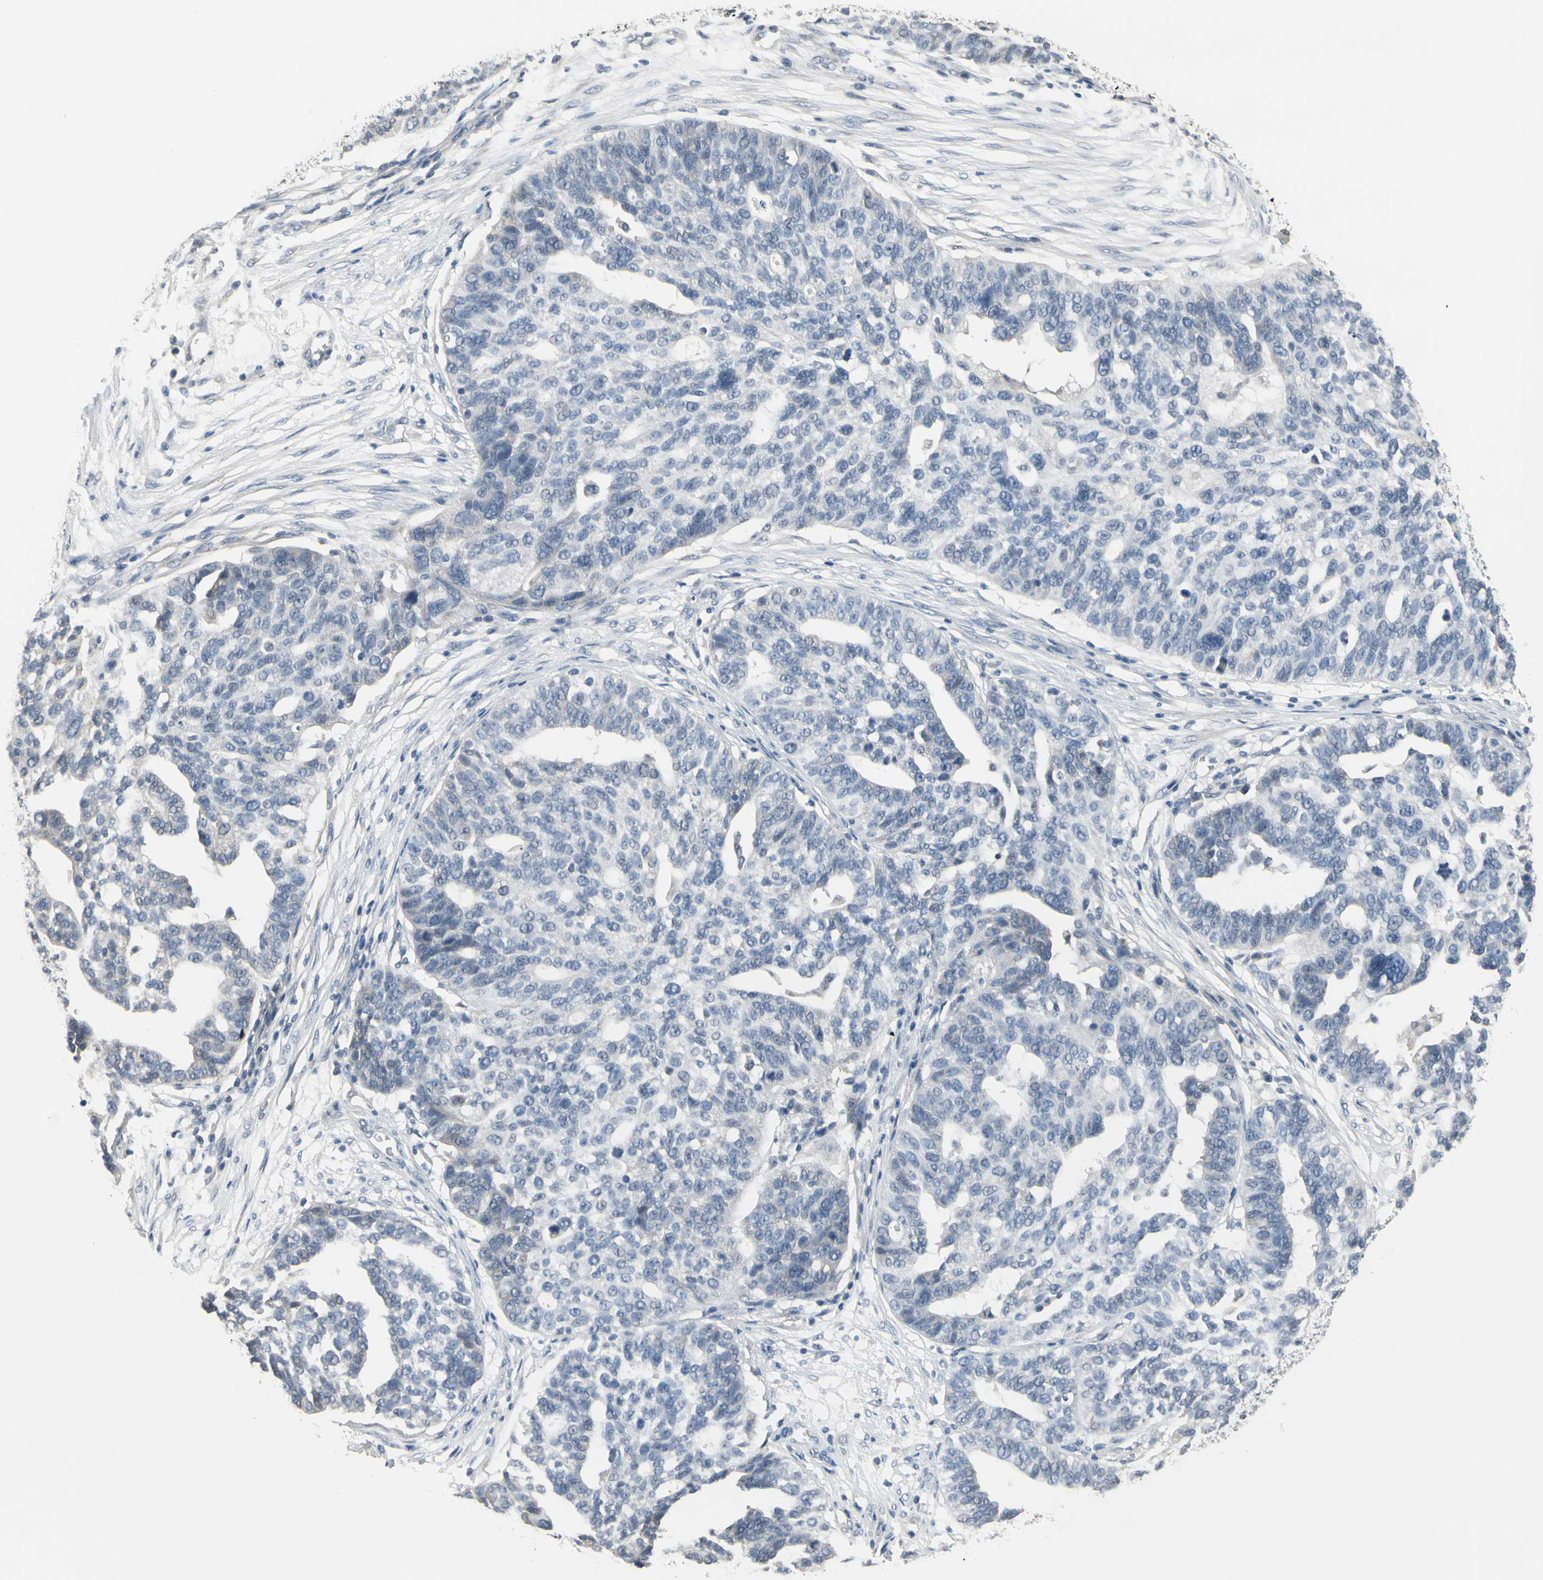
{"staining": {"intensity": "negative", "quantity": "none", "location": "none"}, "tissue": "ovarian cancer", "cell_type": "Tumor cells", "image_type": "cancer", "snomed": [{"axis": "morphology", "description": "Cystadenocarcinoma, serous, NOS"}, {"axis": "topography", "description": "Ovary"}], "caption": "There is no significant staining in tumor cells of serous cystadenocarcinoma (ovarian).", "gene": "SV2A", "patient": {"sex": "female", "age": 59}}